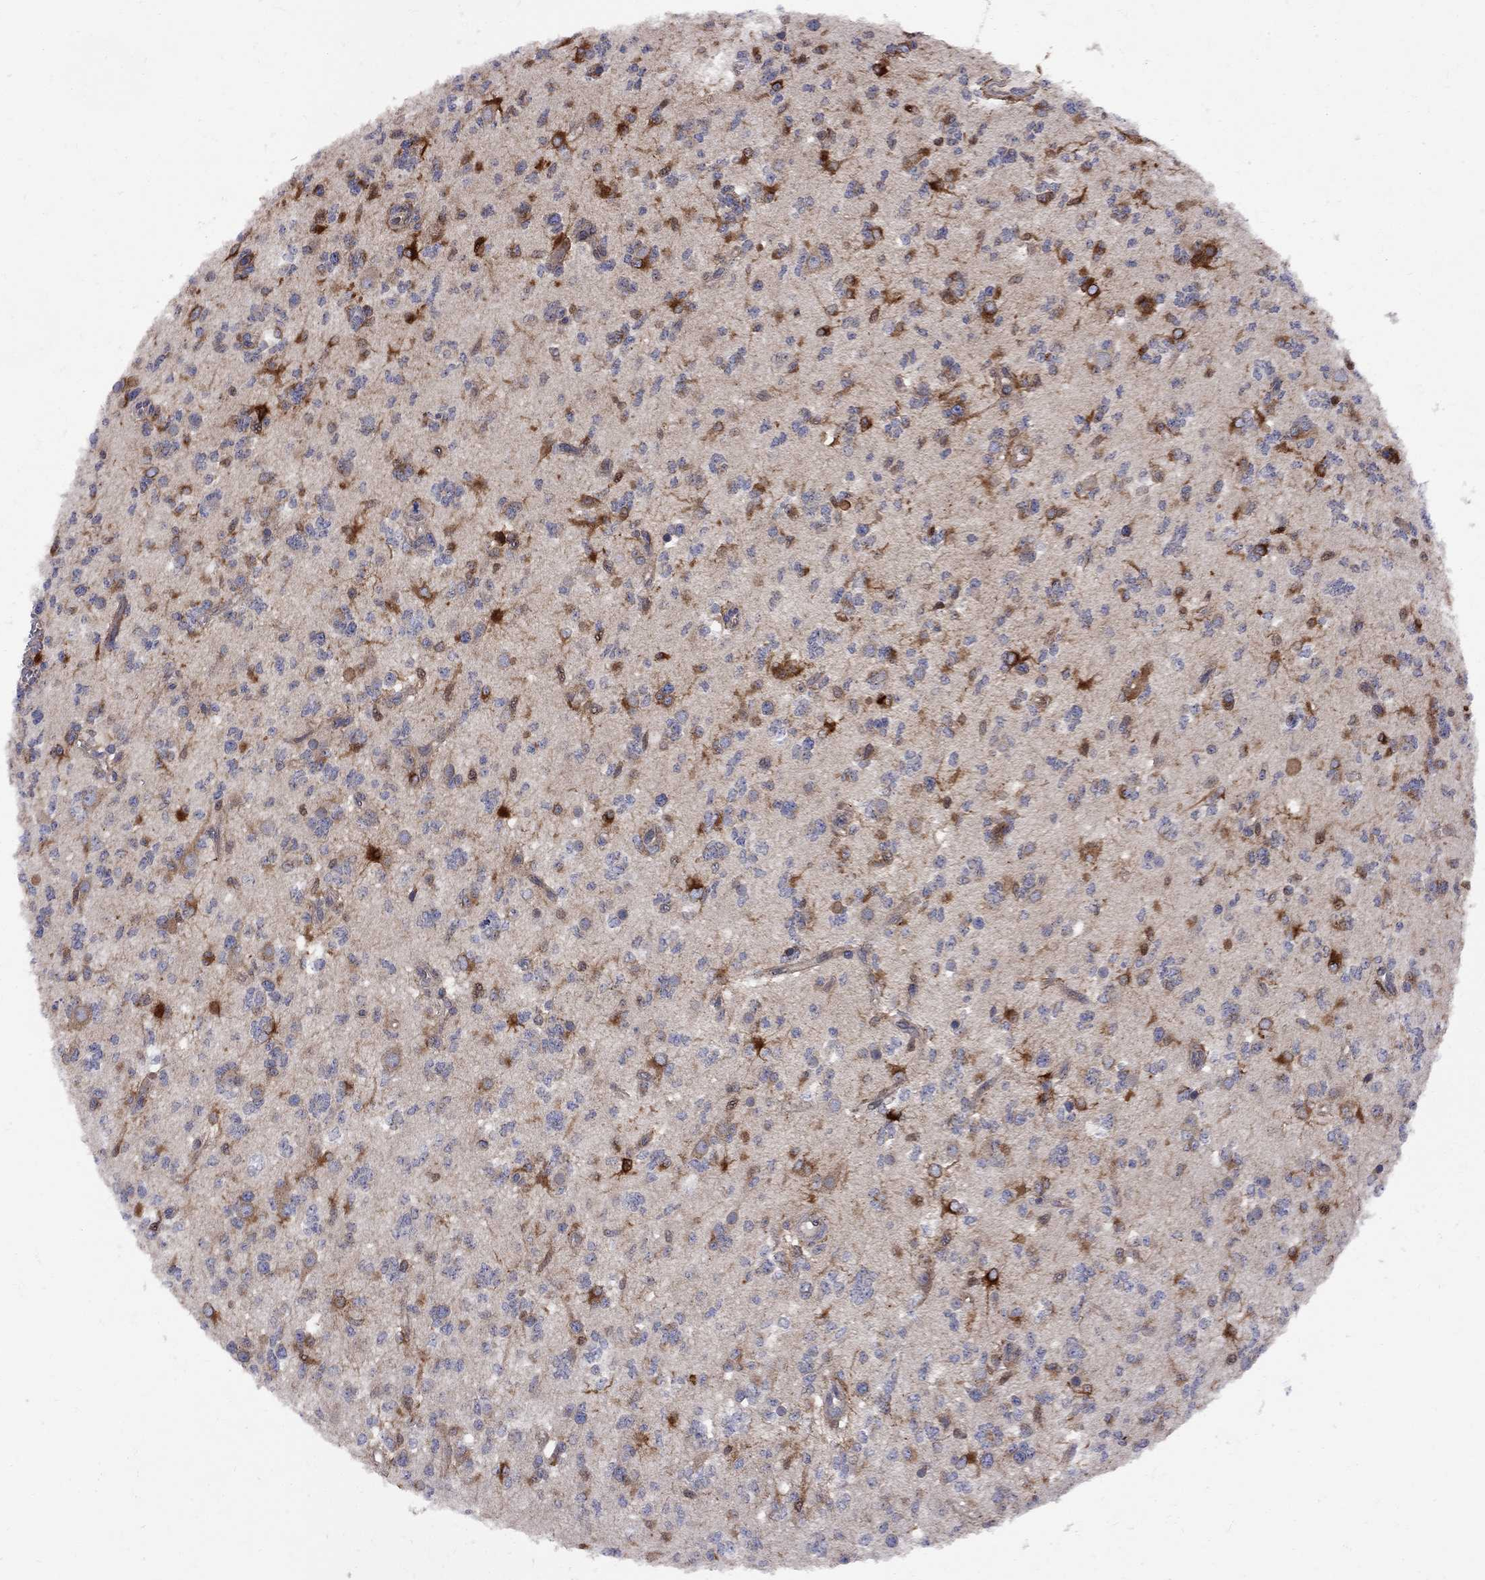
{"staining": {"intensity": "strong", "quantity": "<25%", "location": "cytoplasmic/membranous"}, "tissue": "glioma", "cell_type": "Tumor cells", "image_type": "cancer", "snomed": [{"axis": "morphology", "description": "Glioma, malignant, Low grade"}, {"axis": "topography", "description": "Brain"}], "caption": "DAB immunohistochemical staining of human malignant glioma (low-grade) exhibits strong cytoplasmic/membranous protein expression in approximately <25% of tumor cells.", "gene": "MTHFR", "patient": {"sex": "female", "age": 45}}